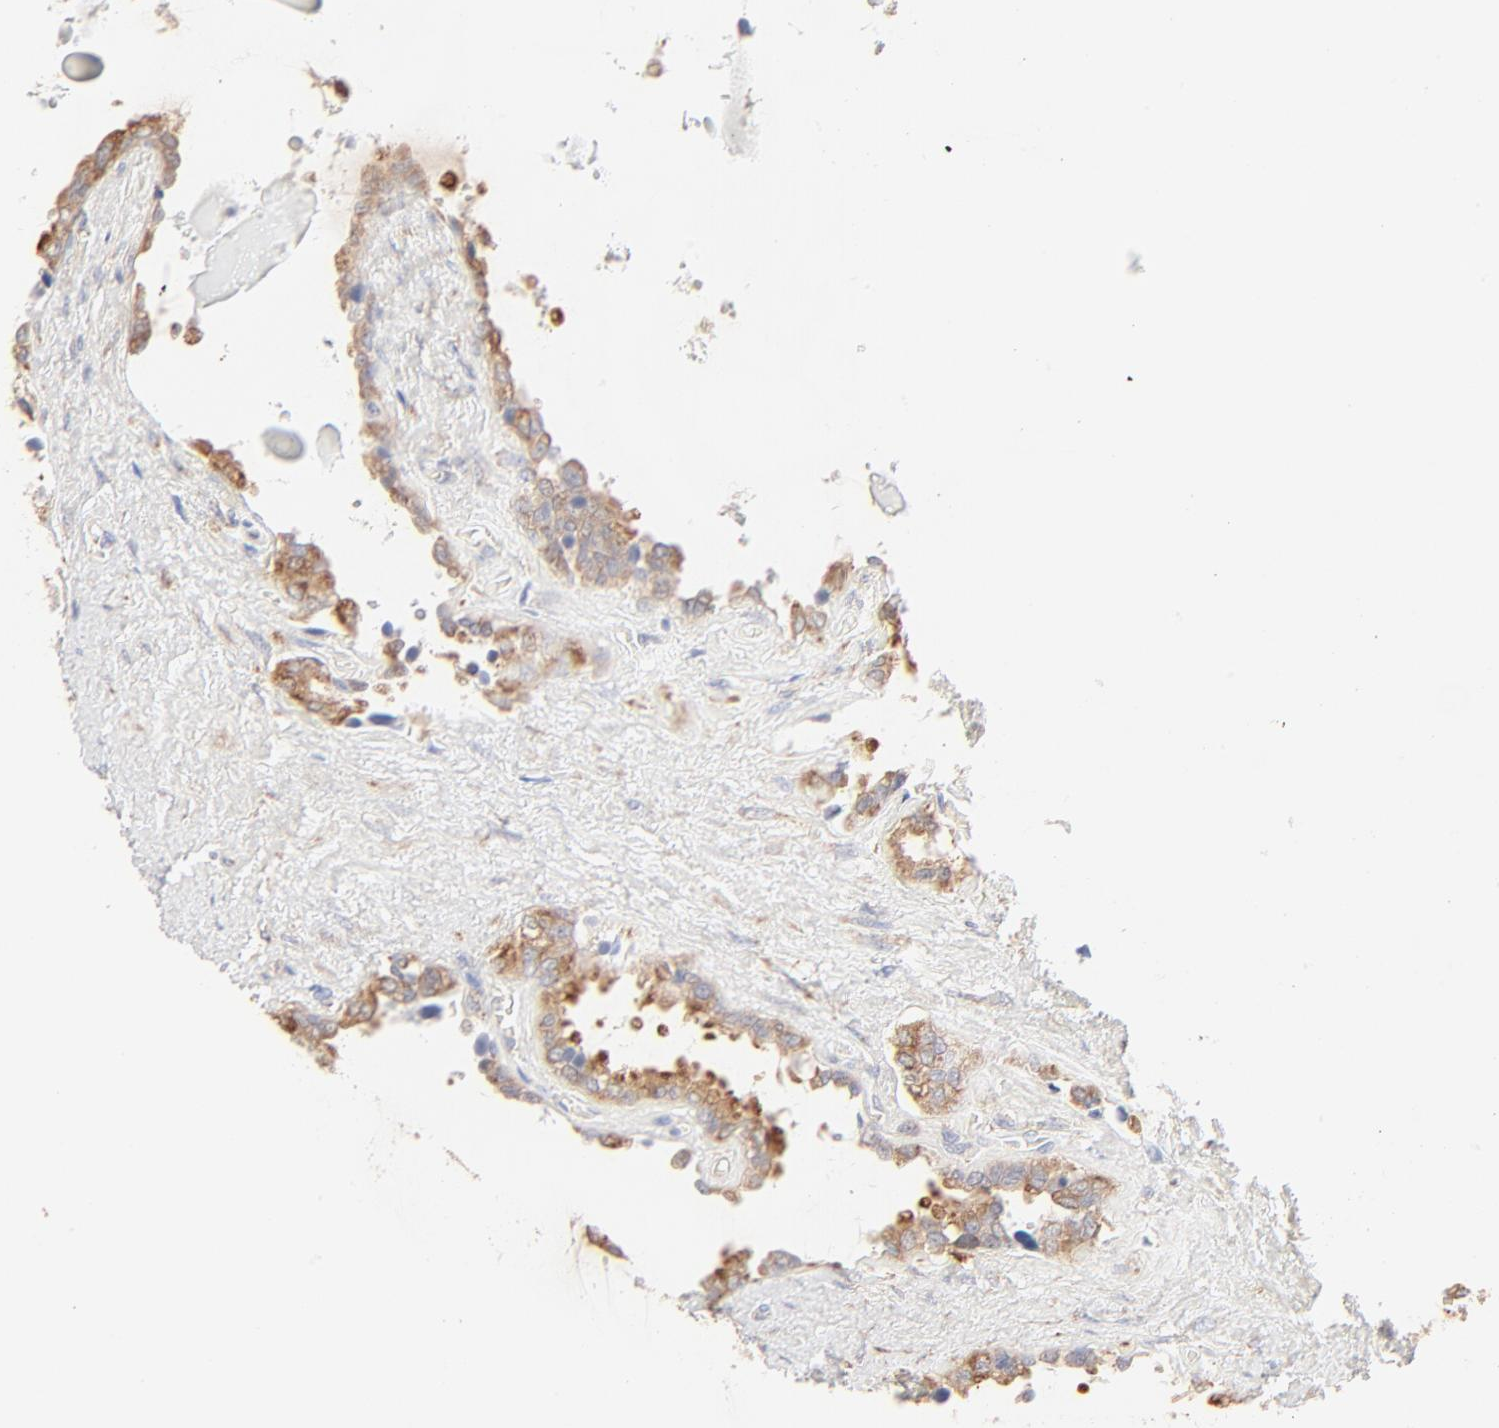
{"staining": {"intensity": "moderate", "quantity": ">75%", "location": "cytoplasmic/membranous"}, "tissue": "seminal vesicle", "cell_type": "Glandular cells", "image_type": "normal", "snomed": [{"axis": "morphology", "description": "Normal tissue, NOS"}, {"axis": "morphology", "description": "Inflammation, NOS"}, {"axis": "topography", "description": "Urinary bladder"}, {"axis": "topography", "description": "Prostate"}, {"axis": "topography", "description": "Seminal veicle"}], "caption": "Seminal vesicle stained with immunohistochemistry reveals moderate cytoplasmic/membranous expression in about >75% of glandular cells. The staining was performed using DAB, with brown indicating positive protein expression. Nuclei are stained blue with hematoxylin.", "gene": "RPS20", "patient": {"sex": "male", "age": 82}}